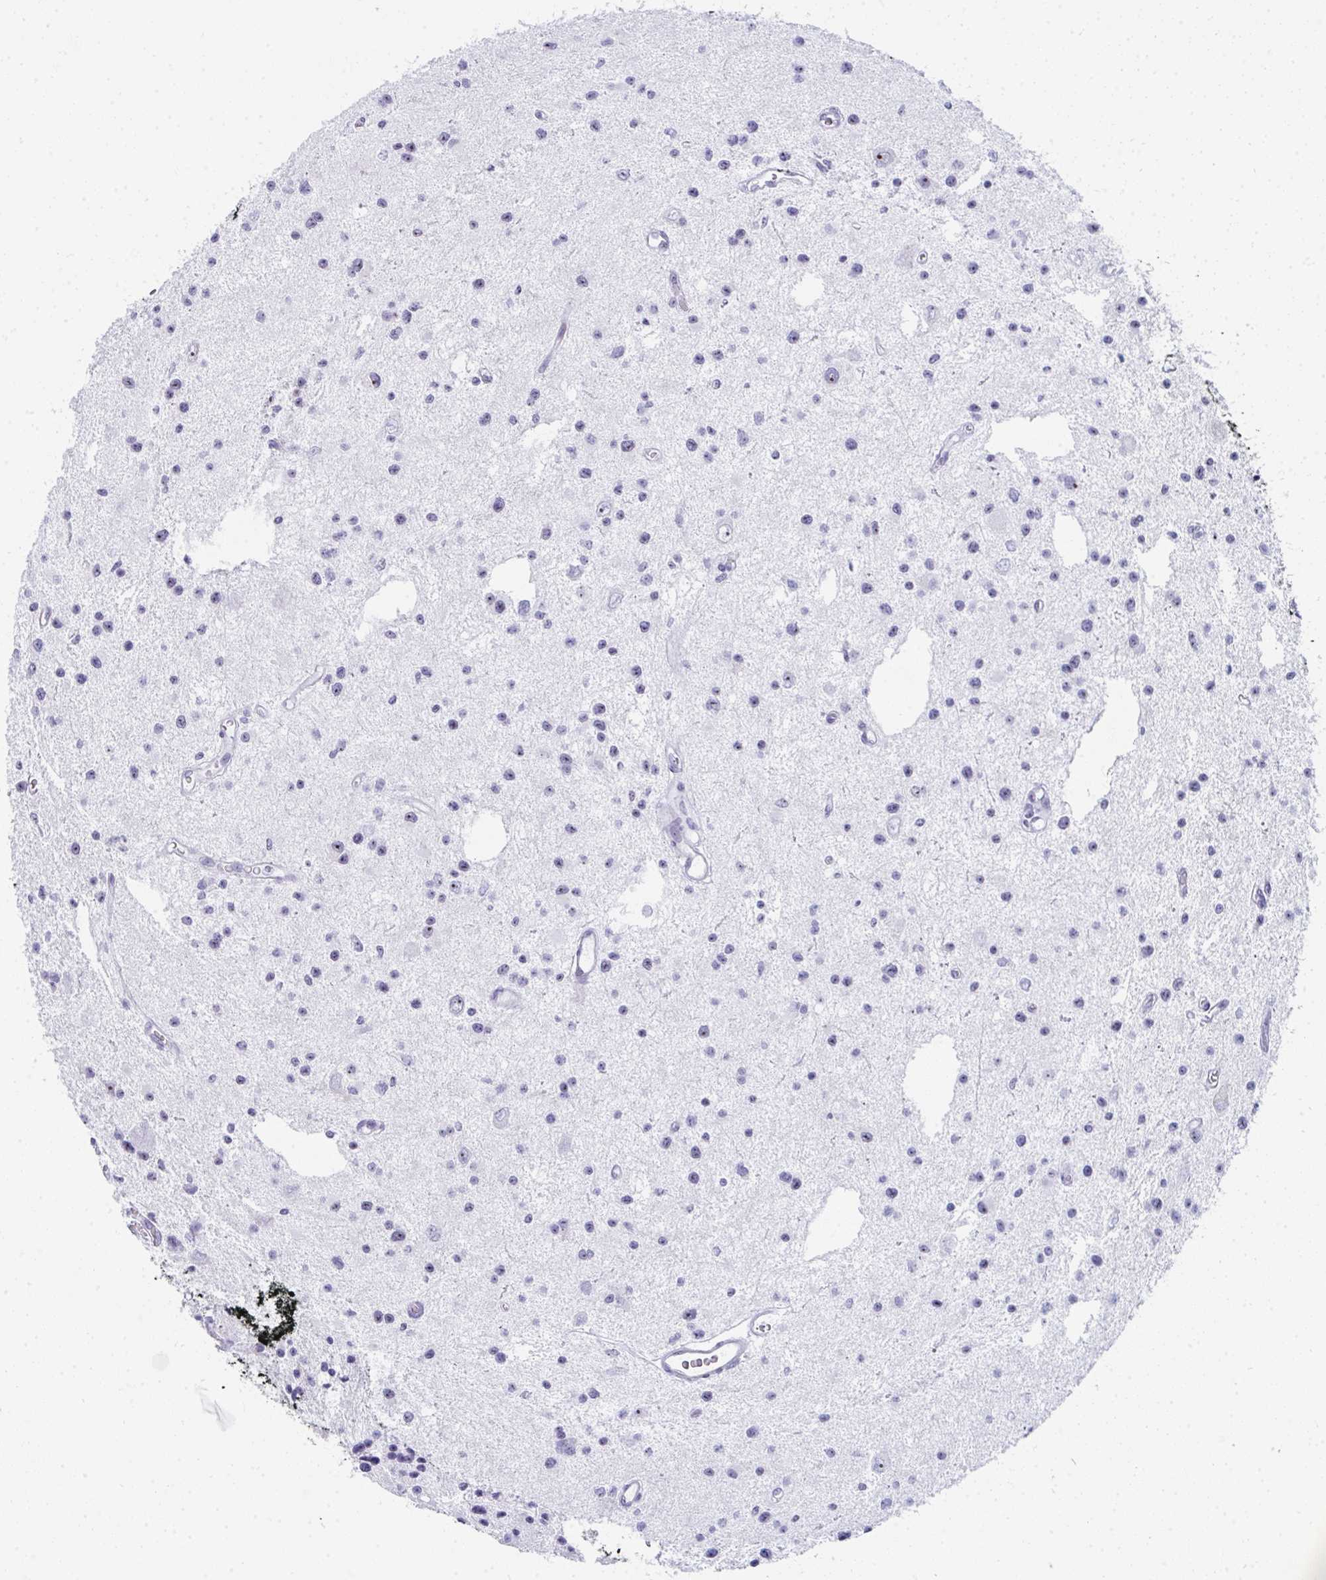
{"staining": {"intensity": "negative", "quantity": "none", "location": "none"}, "tissue": "glioma", "cell_type": "Tumor cells", "image_type": "cancer", "snomed": [{"axis": "morphology", "description": "Glioma, malignant, Low grade"}, {"axis": "topography", "description": "Brain"}], "caption": "An IHC photomicrograph of malignant glioma (low-grade) is shown. There is no staining in tumor cells of malignant glioma (low-grade).", "gene": "NOP10", "patient": {"sex": "male", "age": 43}}